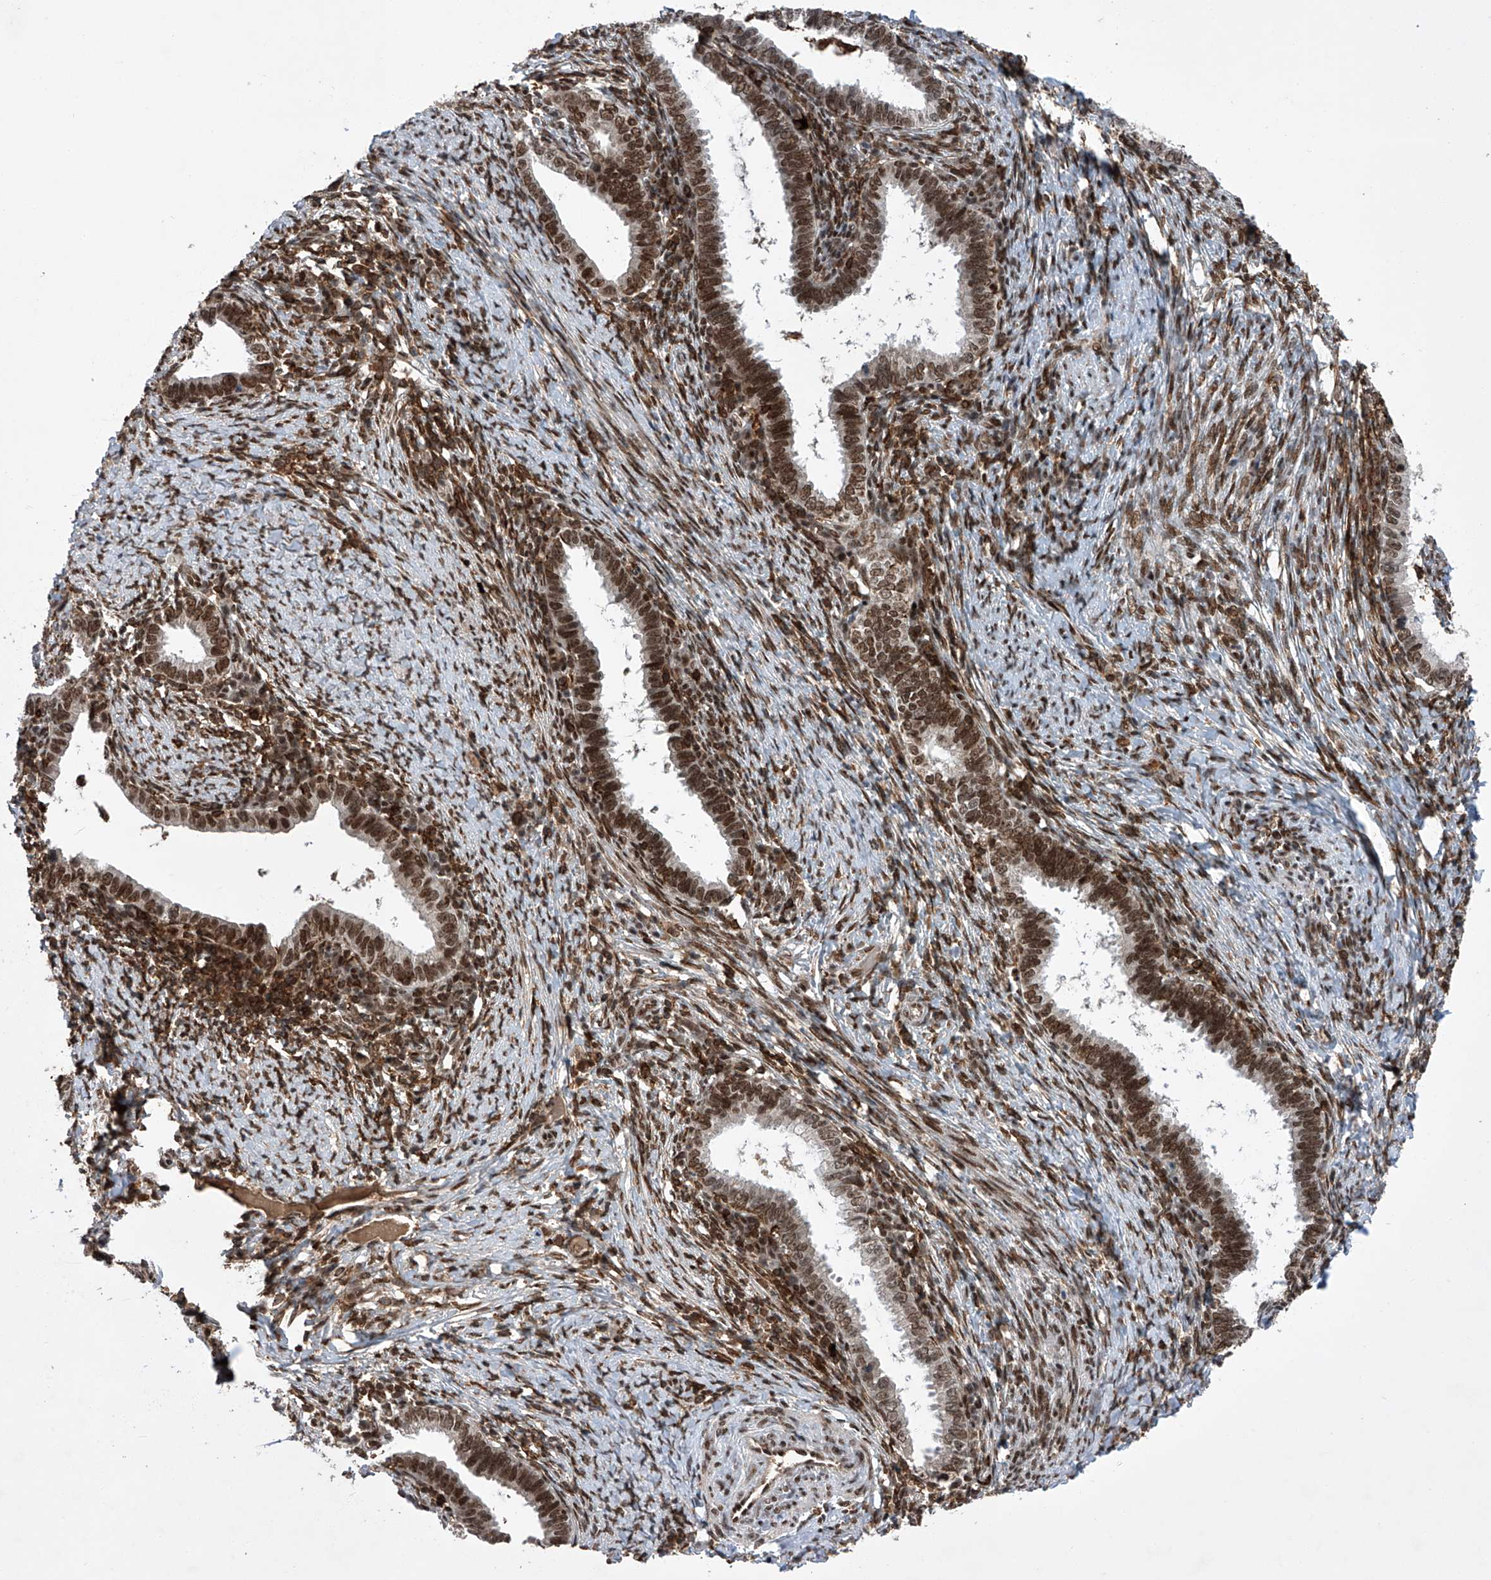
{"staining": {"intensity": "strong", "quantity": ">75%", "location": "nuclear"}, "tissue": "cervical cancer", "cell_type": "Tumor cells", "image_type": "cancer", "snomed": [{"axis": "morphology", "description": "Adenocarcinoma, NOS"}, {"axis": "topography", "description": "Cervix"}], "caption": "The histopathology image shows immunohistochemical staining of cervical adenocarcinoma. There is strong nuclear staining is present in about >75% of tumor cells. (DAB (3,3'-diaminobenzidine) IHC, brown staining for protein, blue staining for nuclei).", "gene": "ZNF280D", "patient": {"sex": "female", "age": 36}}